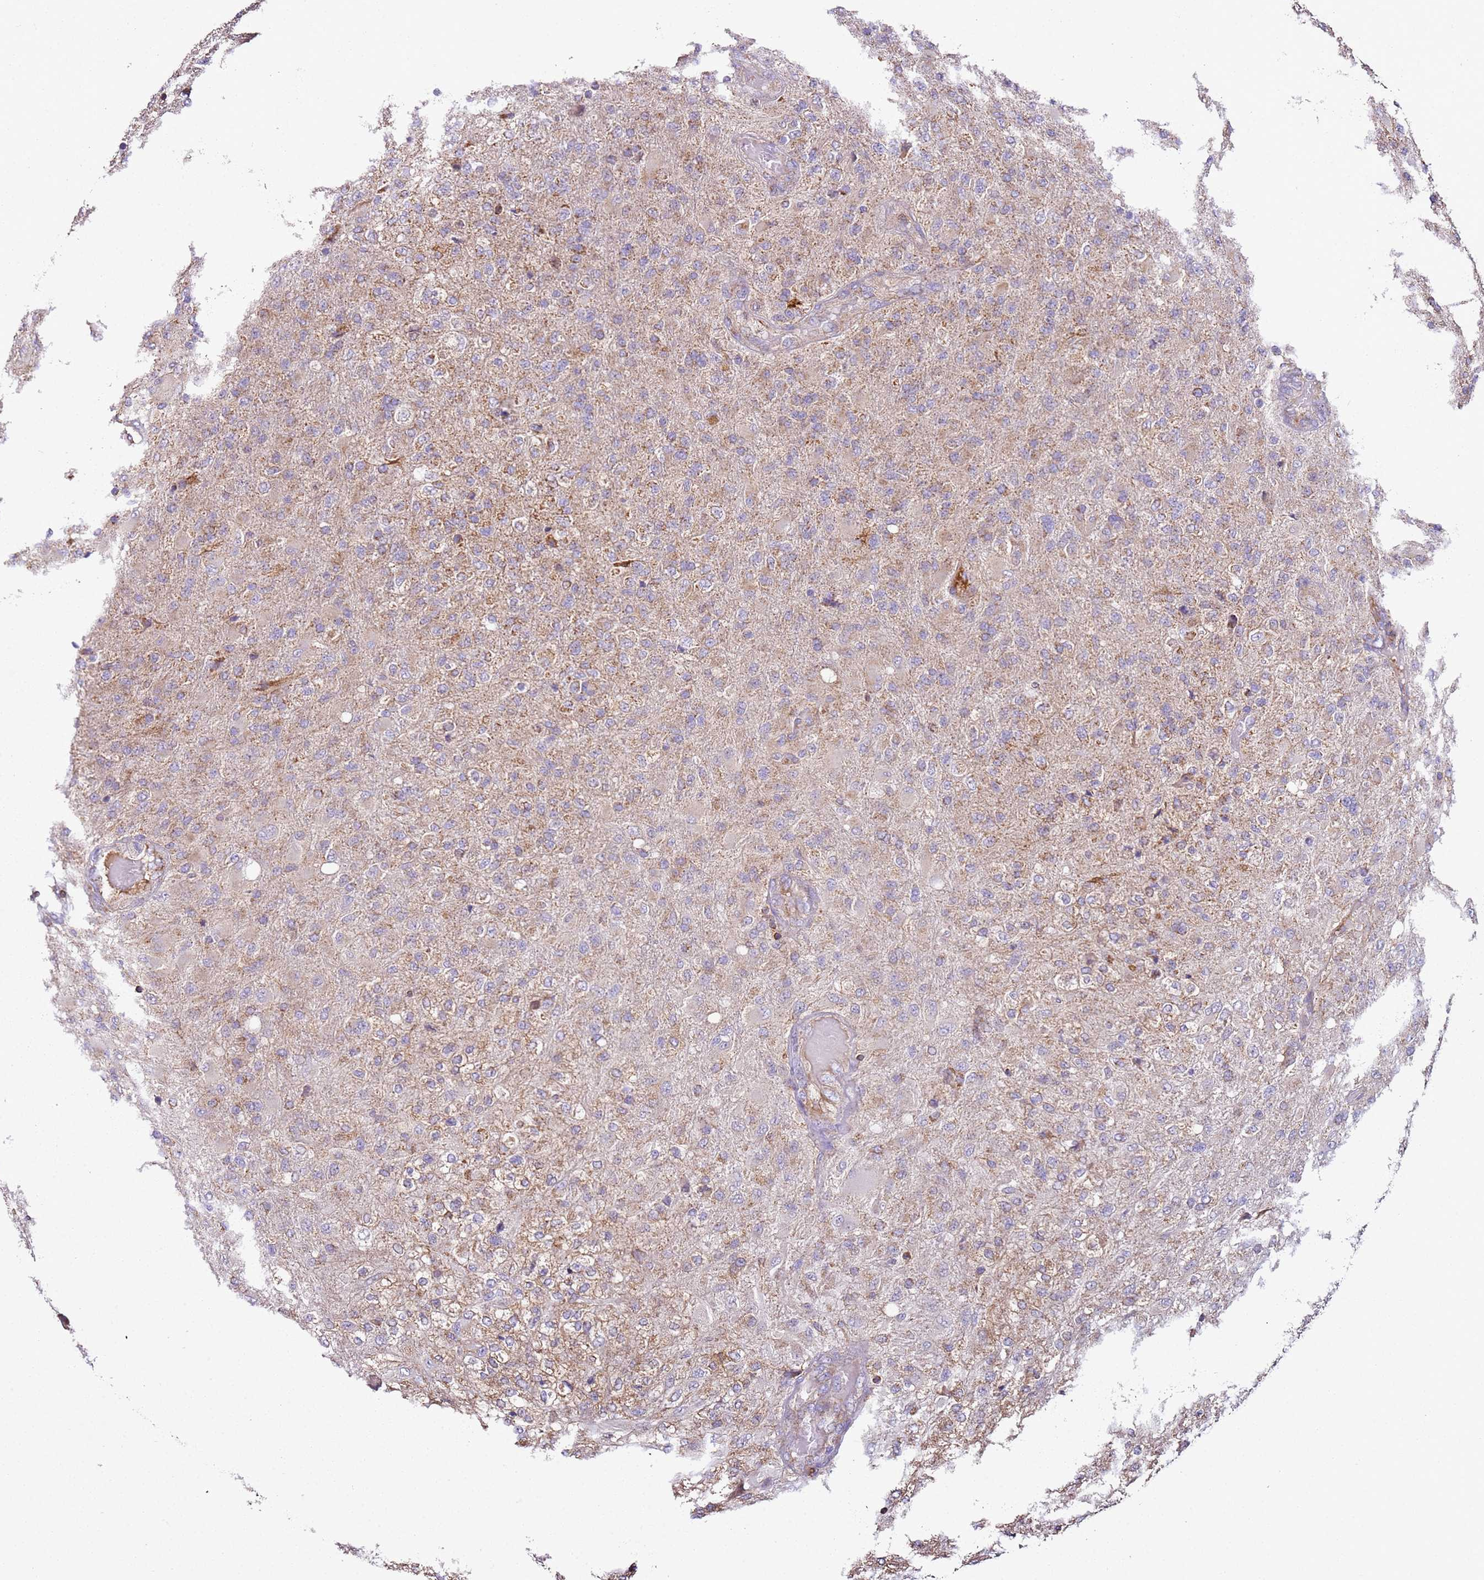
{"staining": {"intensity": "weak", "quantity": "<25%", "location": "cytoplasmic/membranous"}, "tissue": "glioma", "cell_type": "Tumor cells", "image_type": "cancer", "snomed": [{"axis": "morphology", "description": "Glioma, malignant, Low grade"}, {"axis": "topography", "description": "Brain"}], "caption": "IHC of human malignant low-grade glioma displays no staining in tumor cells. The staining is performed using DAB (3,3'-diaminobenzidine) brown chromogen with nuclei counter-stained in using hematoxylin.", "gene": "RMND5A", "patient": {"sex": "male", "age": 65}}